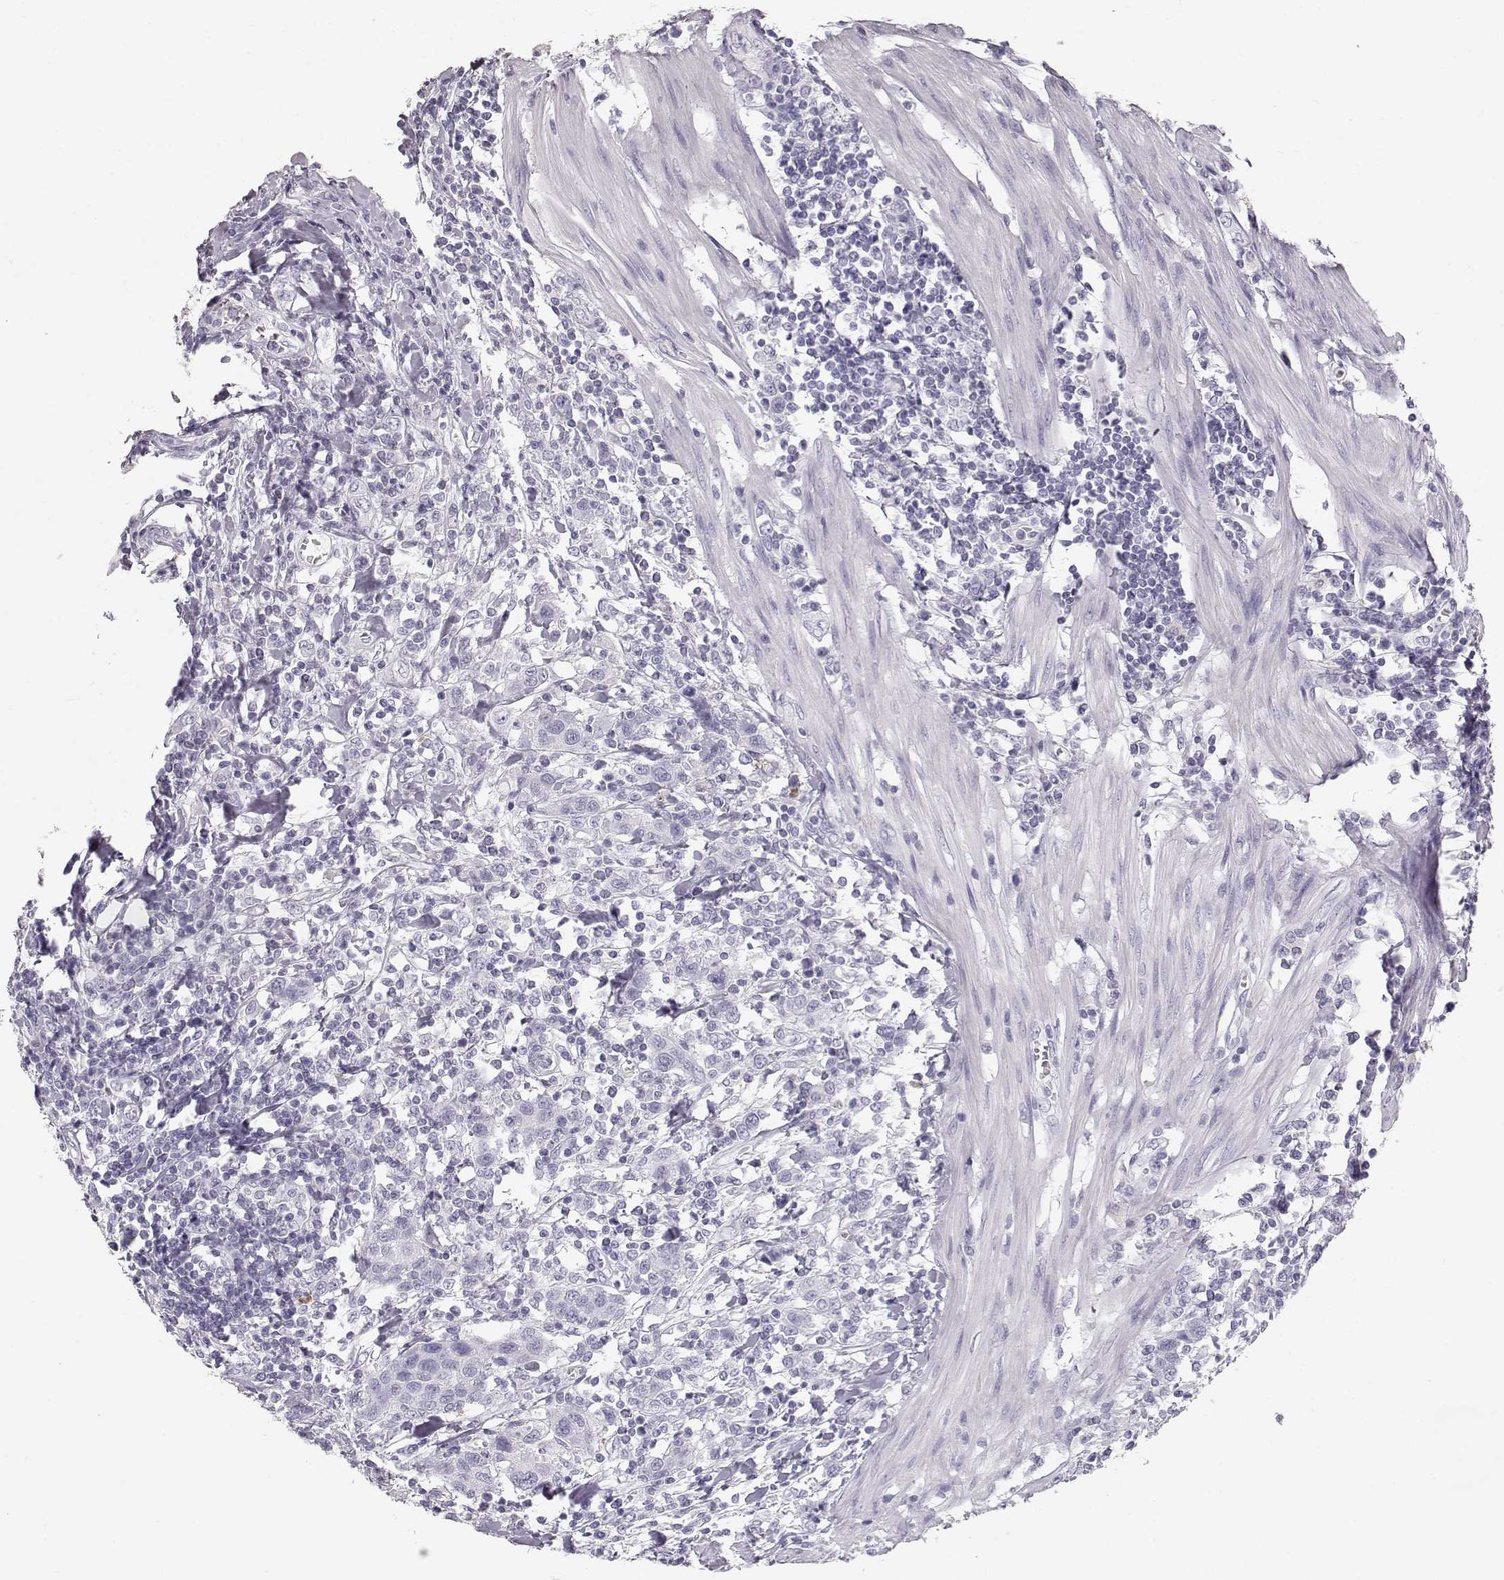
{"staining": {"intensity": "negative", "quantity": "none", "location": "none"}, "tissue": "urothelial cancer", "cell_type": "Tumor cells", "image_type": "cancer", "snomed": [{"axis": "morphology", "description": "Urothelial carcinoma, High grade"}, {"axis": "topography", "description": "Urinary bladder"}], "caption": "A histopathology image of urothelial cancer stained for a protein exhibits no brown staining in tumor cells.", "gene": "KRTAP16-1", "patient": {"sex": "female", "age": 58}}